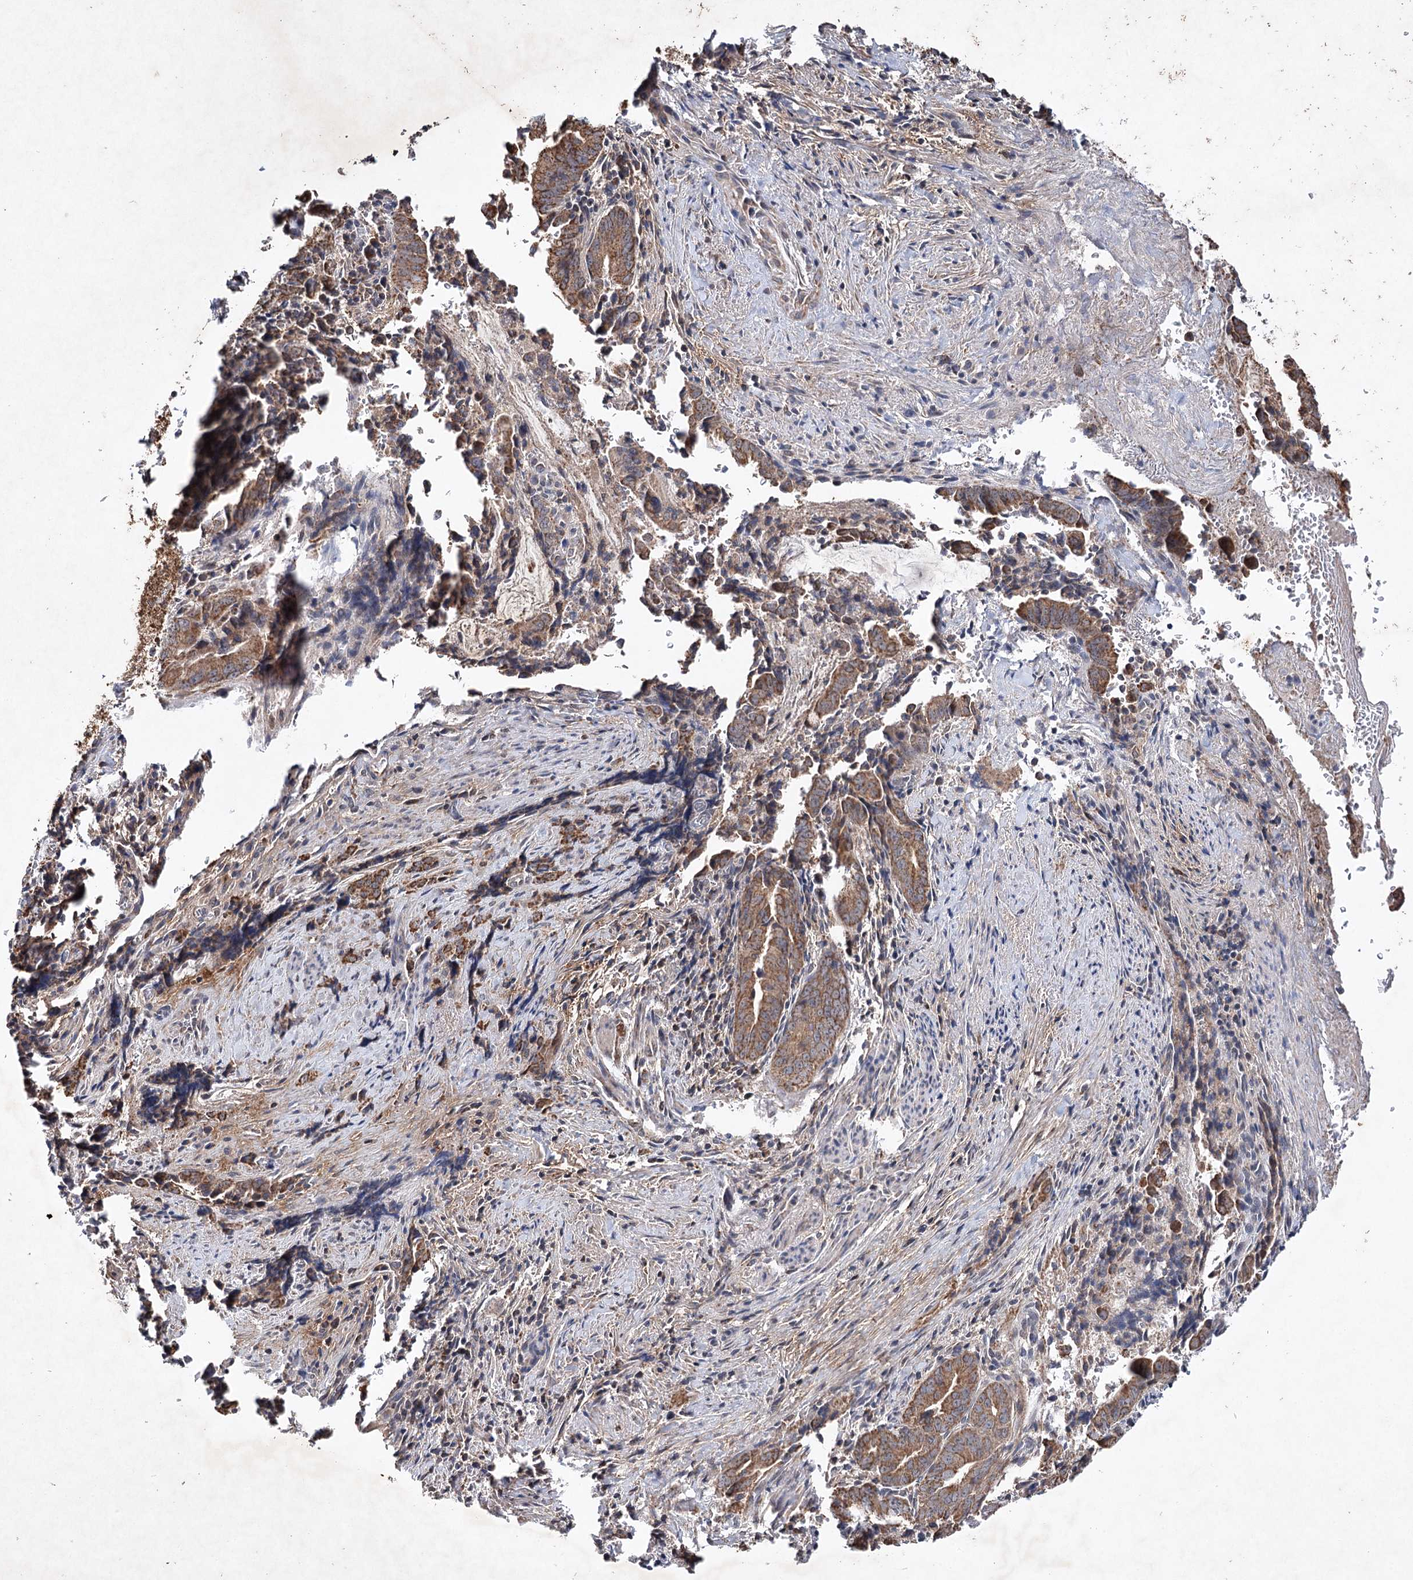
{"staining": {"intensity": "moderate", "quantity": ">75%", "location": "cytoplasmic/membranous"}, "tissue": "pancreatic cancer", "cell_type": "Tumor cells", "image_type": "cancer", "snomed": [{"axis": "morphology", "description": "Adenocarcinoma, NOS"}, {"axis": "topography", "description": "Pancreas"}], "caption": "Immunohistochemical staining of human pancreatic cancer exhibits medium levels of moderate cytoplasmic/membranous protein positivity in approximately >75% of tumor cells. Using DAB (brown) and hematoxylin (blue) stains, captured at high magnification using brightfield microscopy.", "gene": "PIK3CB", "patient": {"sex": "female", "age": 63}}